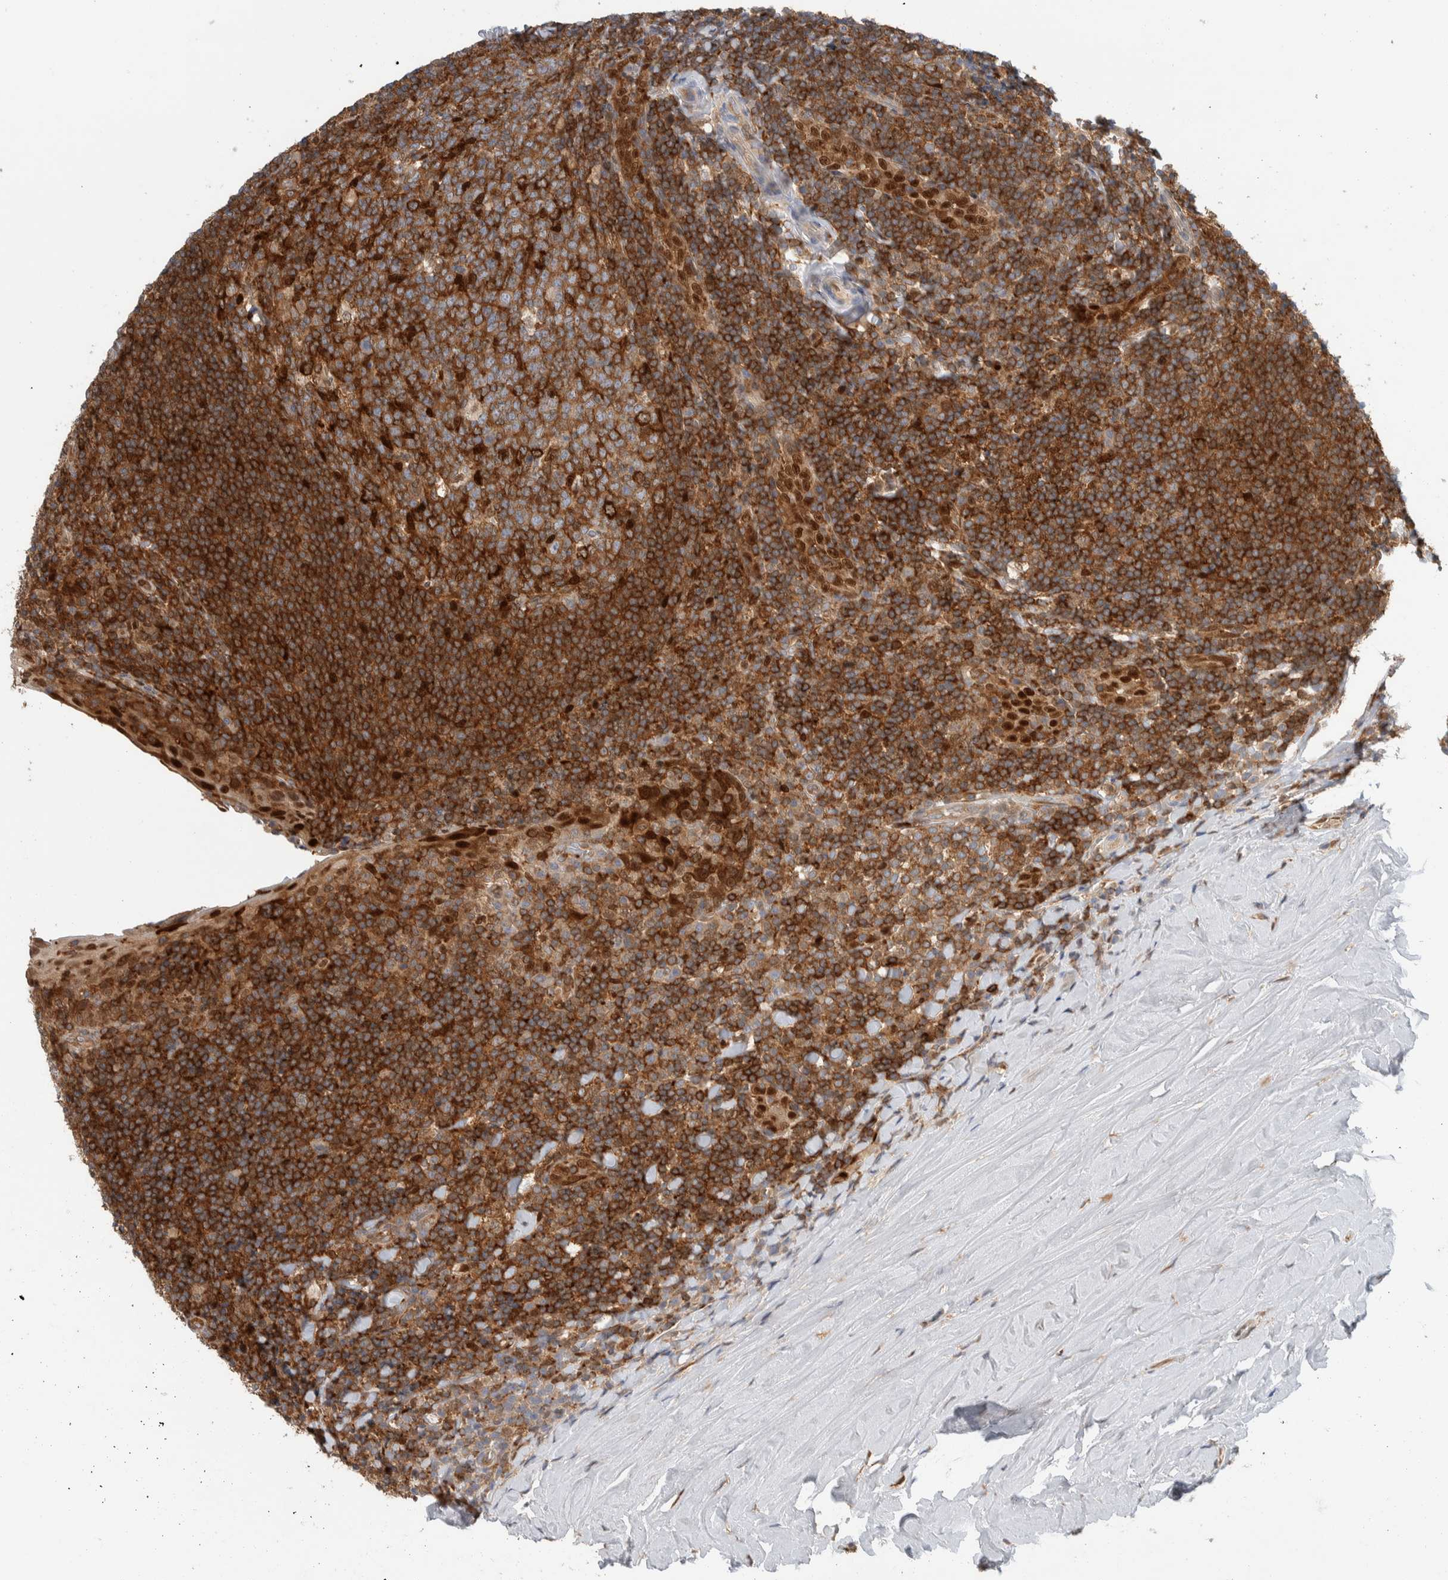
{"staining": {"intensity": "strong", "quantity": "25%-75%", "location": "cytoplasmic/membranous"}, "tissue": "tonsil", "cell_type": "Germinal center cells", "image_type": "normal", "snomed": [{"axis": "morphology", "description": "Normal tissue, NOS"}, {"axis": "topography", "description": "Tonsil"}], "caption": "Immunohistochemistry of normal human tonsil demonstrates high levels of strong cytoplasmic/membranous expression in approximately 25%-75% of germinal center cells.", "gene": "NFKB2", "patient": {"sex": "male", "age": 37}}